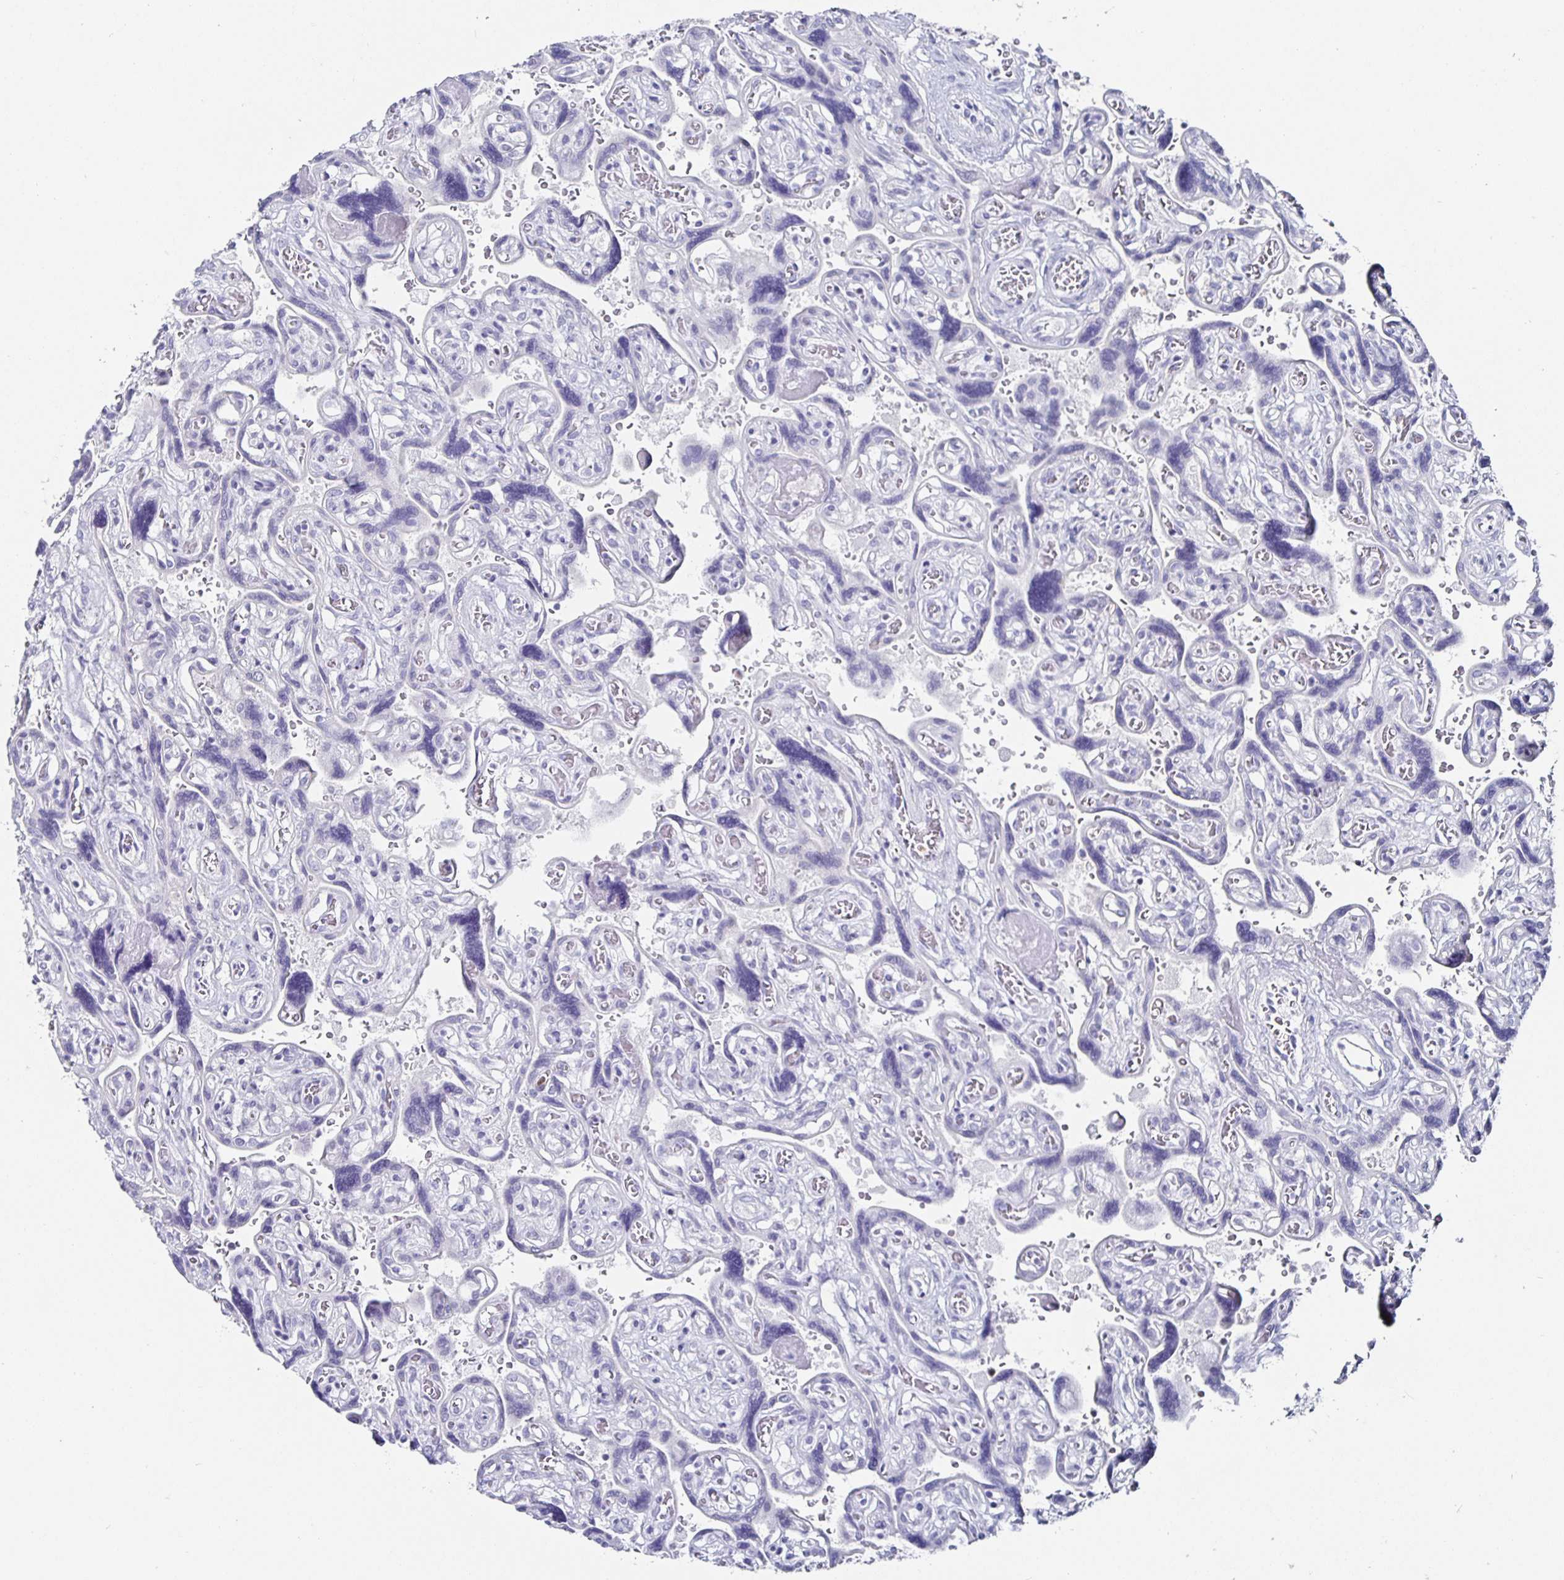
{"staining": {"intensity": "negative", "quantity": "none", "location": "none"}, "tissue": "placenta", "cell_type": "Decidual cells", "image_type": "normal", "snomed": [{"axis": "morphology", "description": "Normal tissue, NOS"}, {"axis": "topography", "description": "Placenta"}], "caption": "DAB immunohistochemical staining of normal human placenta displays no significant staining in decidual cells.", "gene": "RUNX2", "patient": {"sex": "female", "age": 32}}